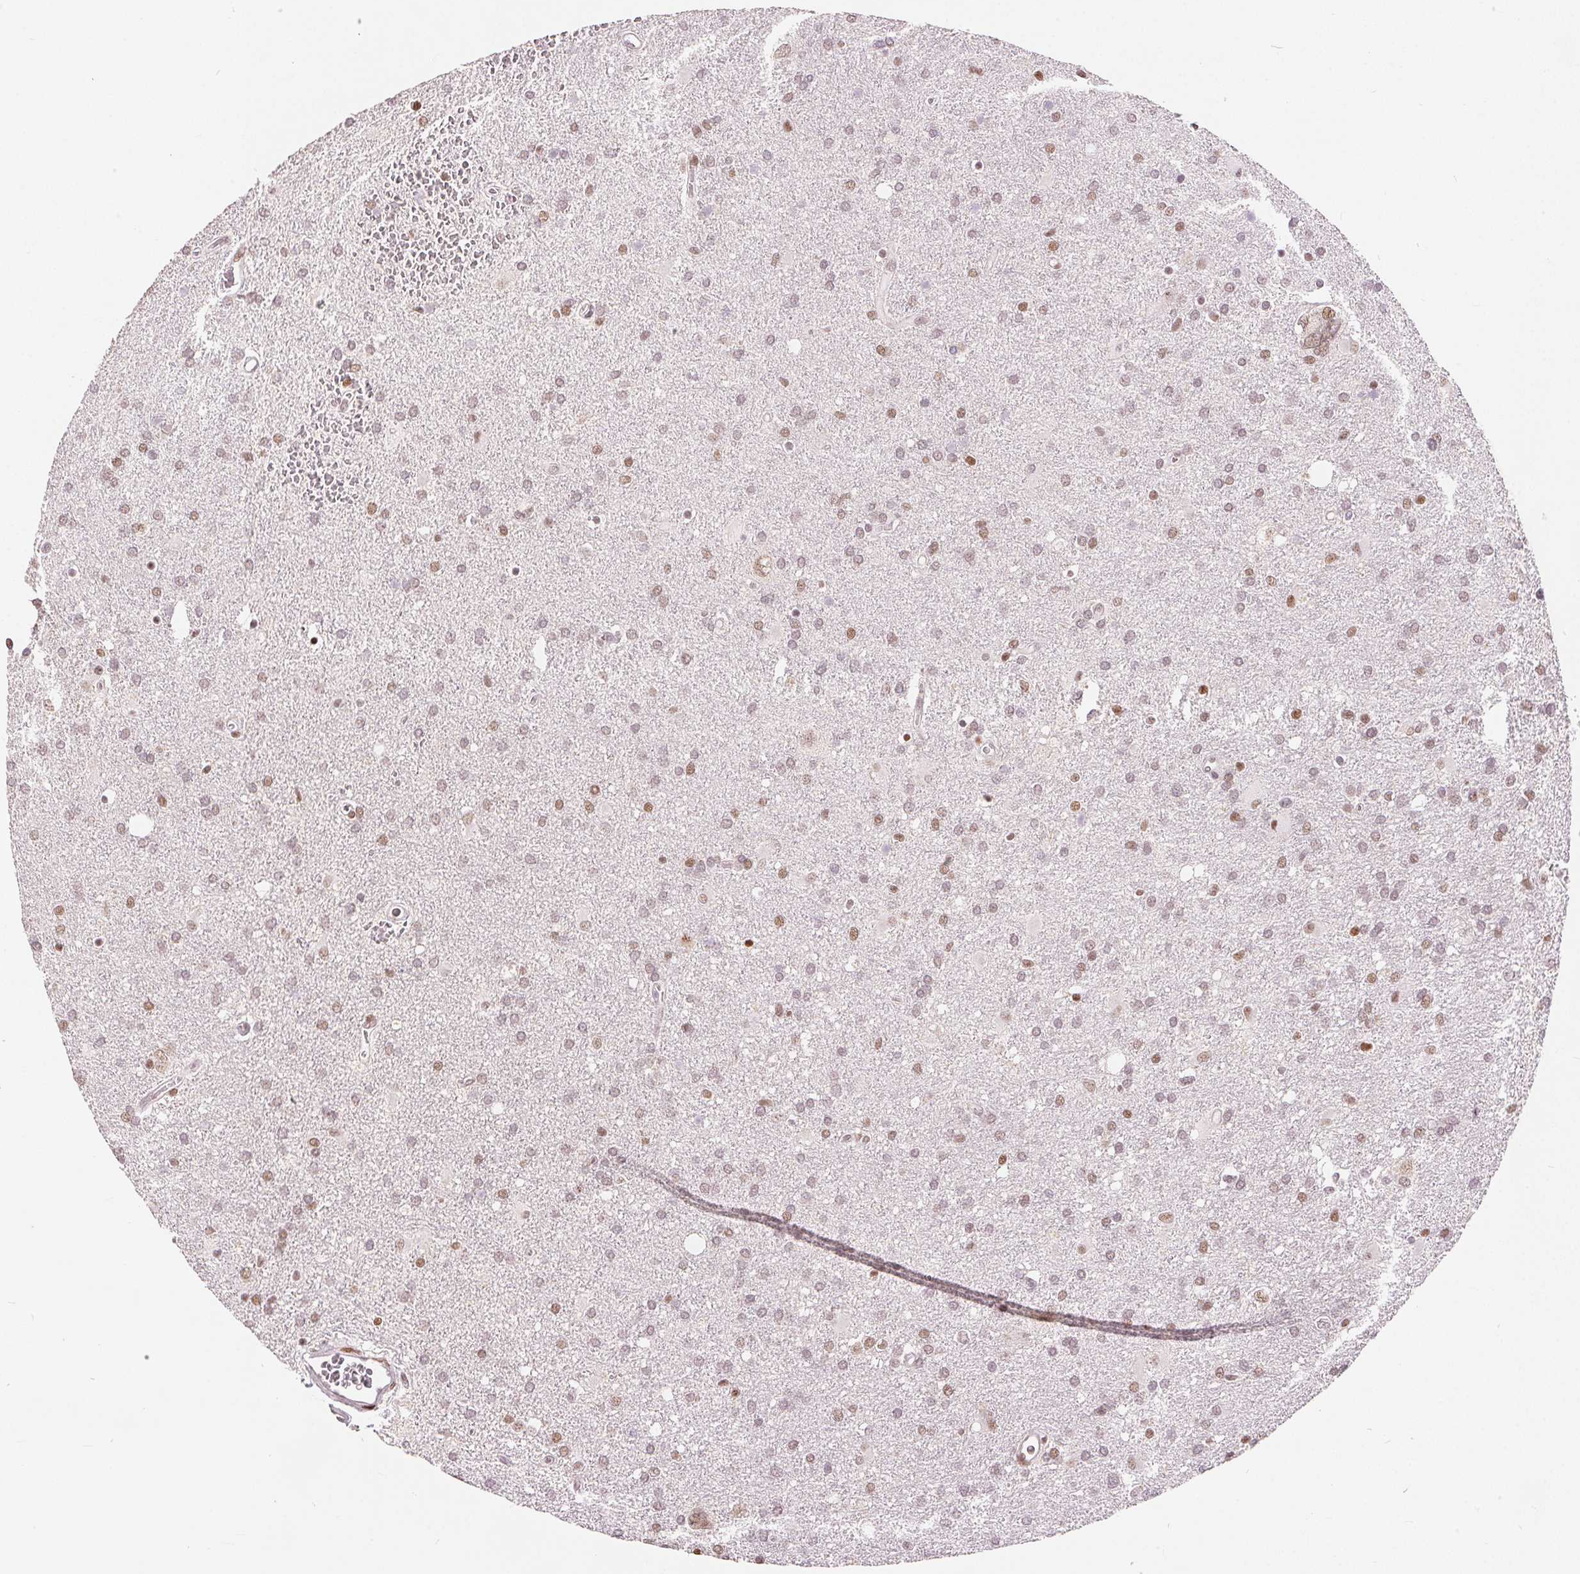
{"staining": {"intensity": "weak", "quantity": ">75%", "location": "nuclear"}, "tissue": "glioma", "cell_type": "Tumor cells", "image_type": "cancer", "snomed": [{"axis": "morphology", "description": "Glioma, malignant, Low grade"}, {"axis": "topography", "description": "Brain"}], "caption": "Tumor cells demonstrate low levels of weak nuclear expression in about >75% of cells in glioma.", "gene": "ZNF703", "patient": {"sex": "male", "age": 66}}